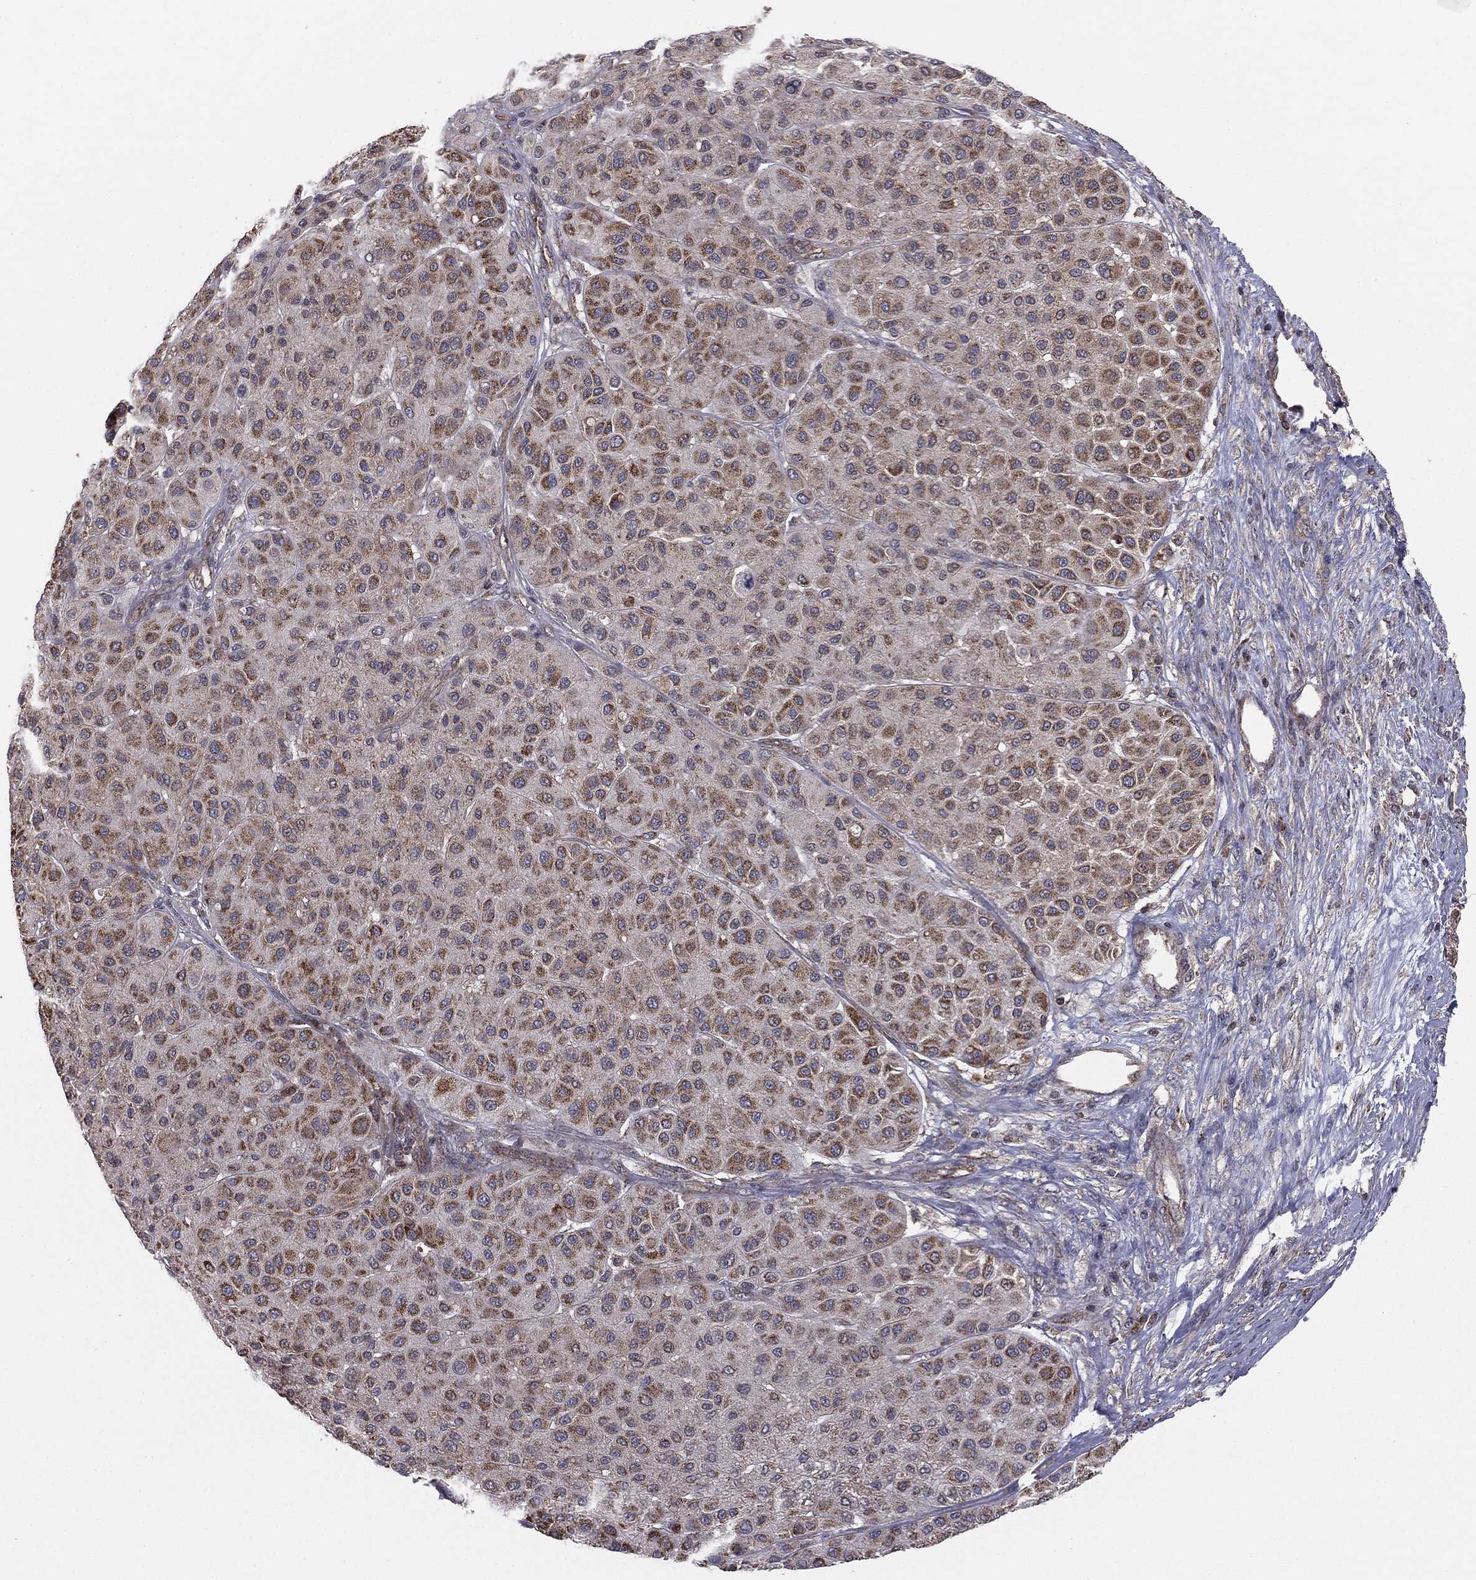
{"staining": {"intensity": "moderate", "quantity": ">75%", "location": "cytoplasmic/membranous"}, "tissue": "melanoma", "cell_type": "Tumor cells", "image_type": "cancer", "snomed": [{"axis": "morphology", "description": "Malignant melanoma, Metastatic site"}, {"axis": "topography", "description": "Smooth muscle"}], "caption": "Tumor cells demonstrate medium levels of moderate cytoplasmic/membranous staining in about >75% of cells in malignant melanoma (metastatic site).", "gene": "MTOR", "patient": {"sex": "male", "age": 41}}